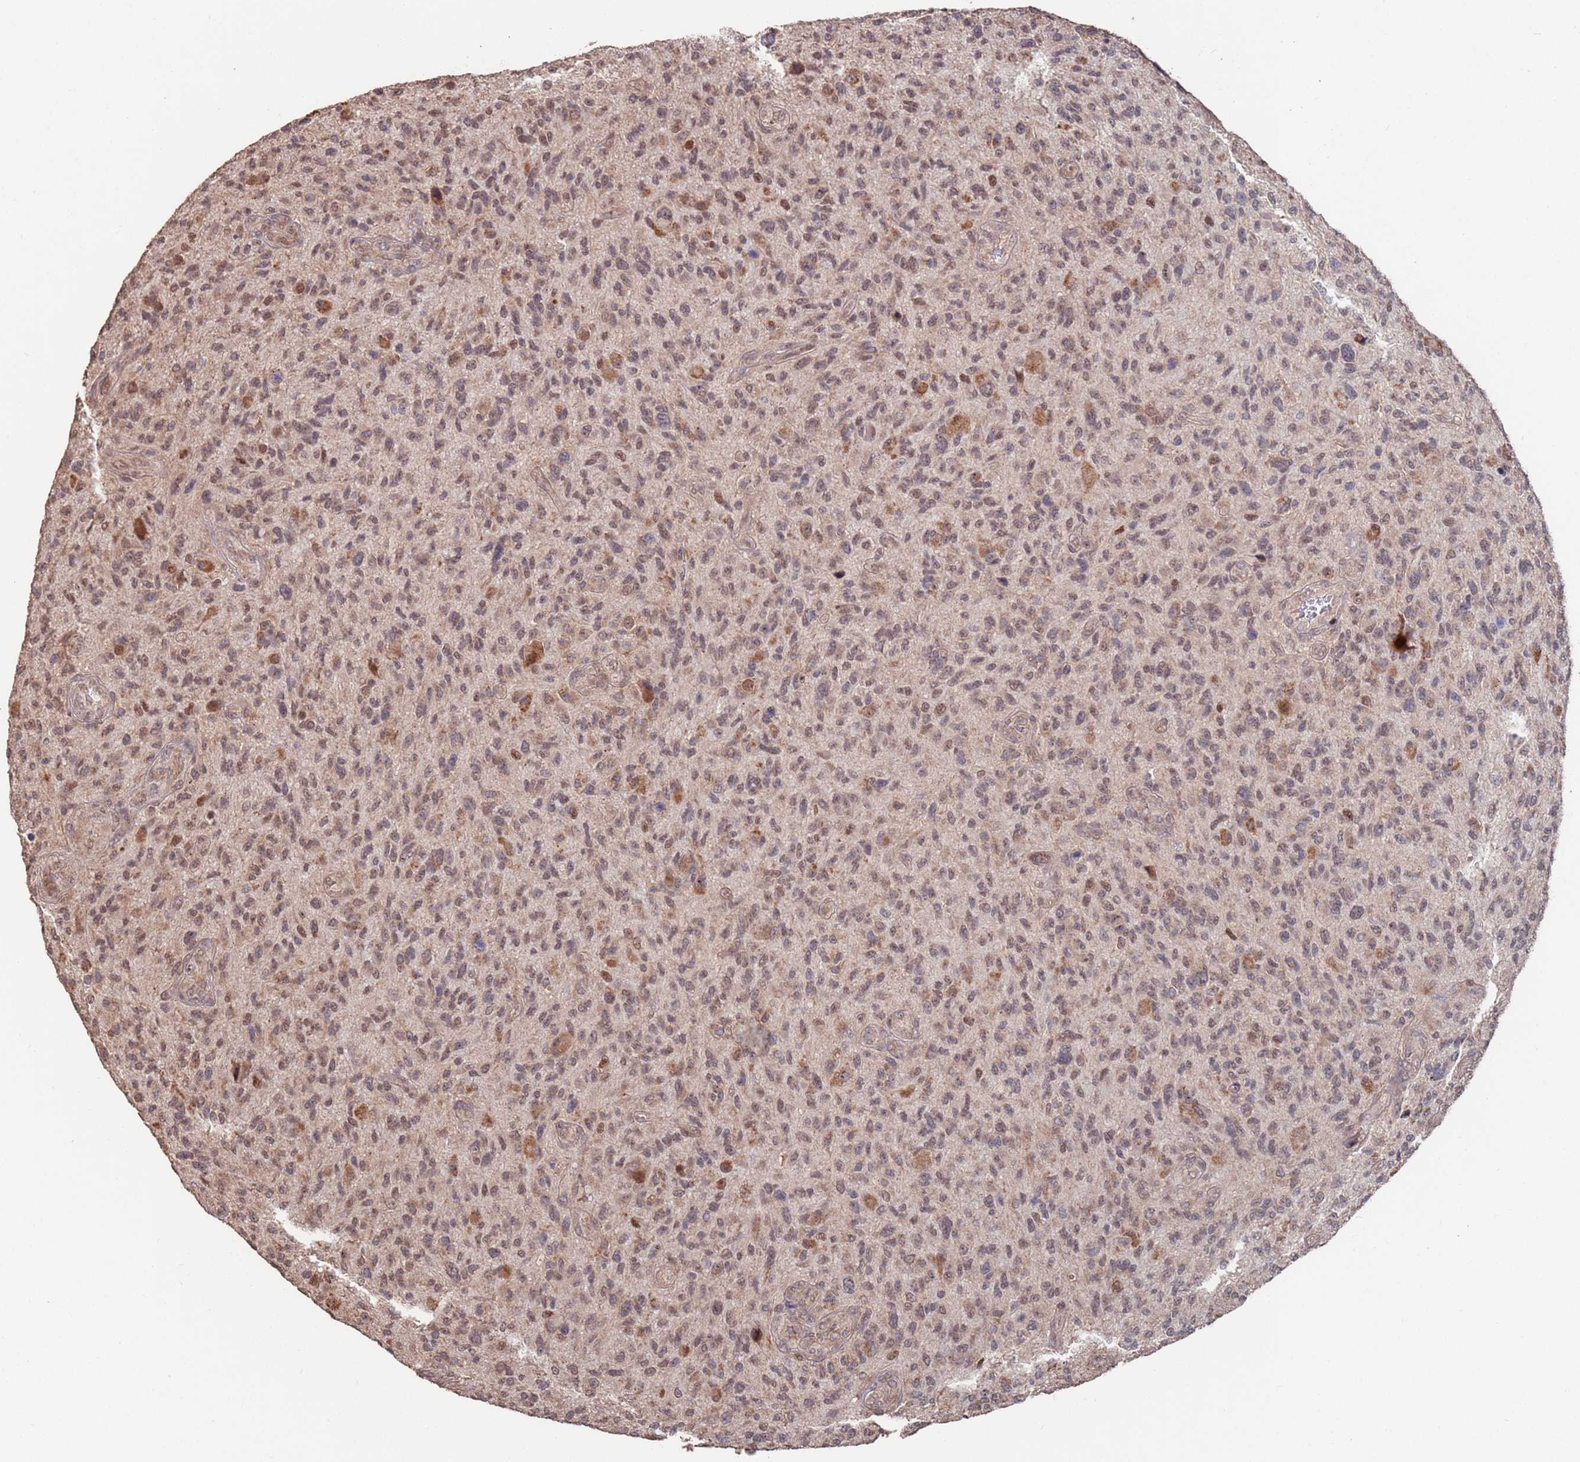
{"staining": {"intensity": "moderate", "quantity": "25%-75%", "location": "nuclear"}, "tissue": "glioma", "cell_type": "Tumor cells", "image_type": "cancer", "snomed": [{"axis": "morphology", "description": "Glioma, malignant, High grade"}, {"axis": "topography", "description": "Brain"}], "caption": "Malignant glioma (high-grade) tissue reveals moderate nuclear expression in about 25%-75% of tumor cells", "gene": "PRR7", "patient": {"sex": "male", "age": 47}}